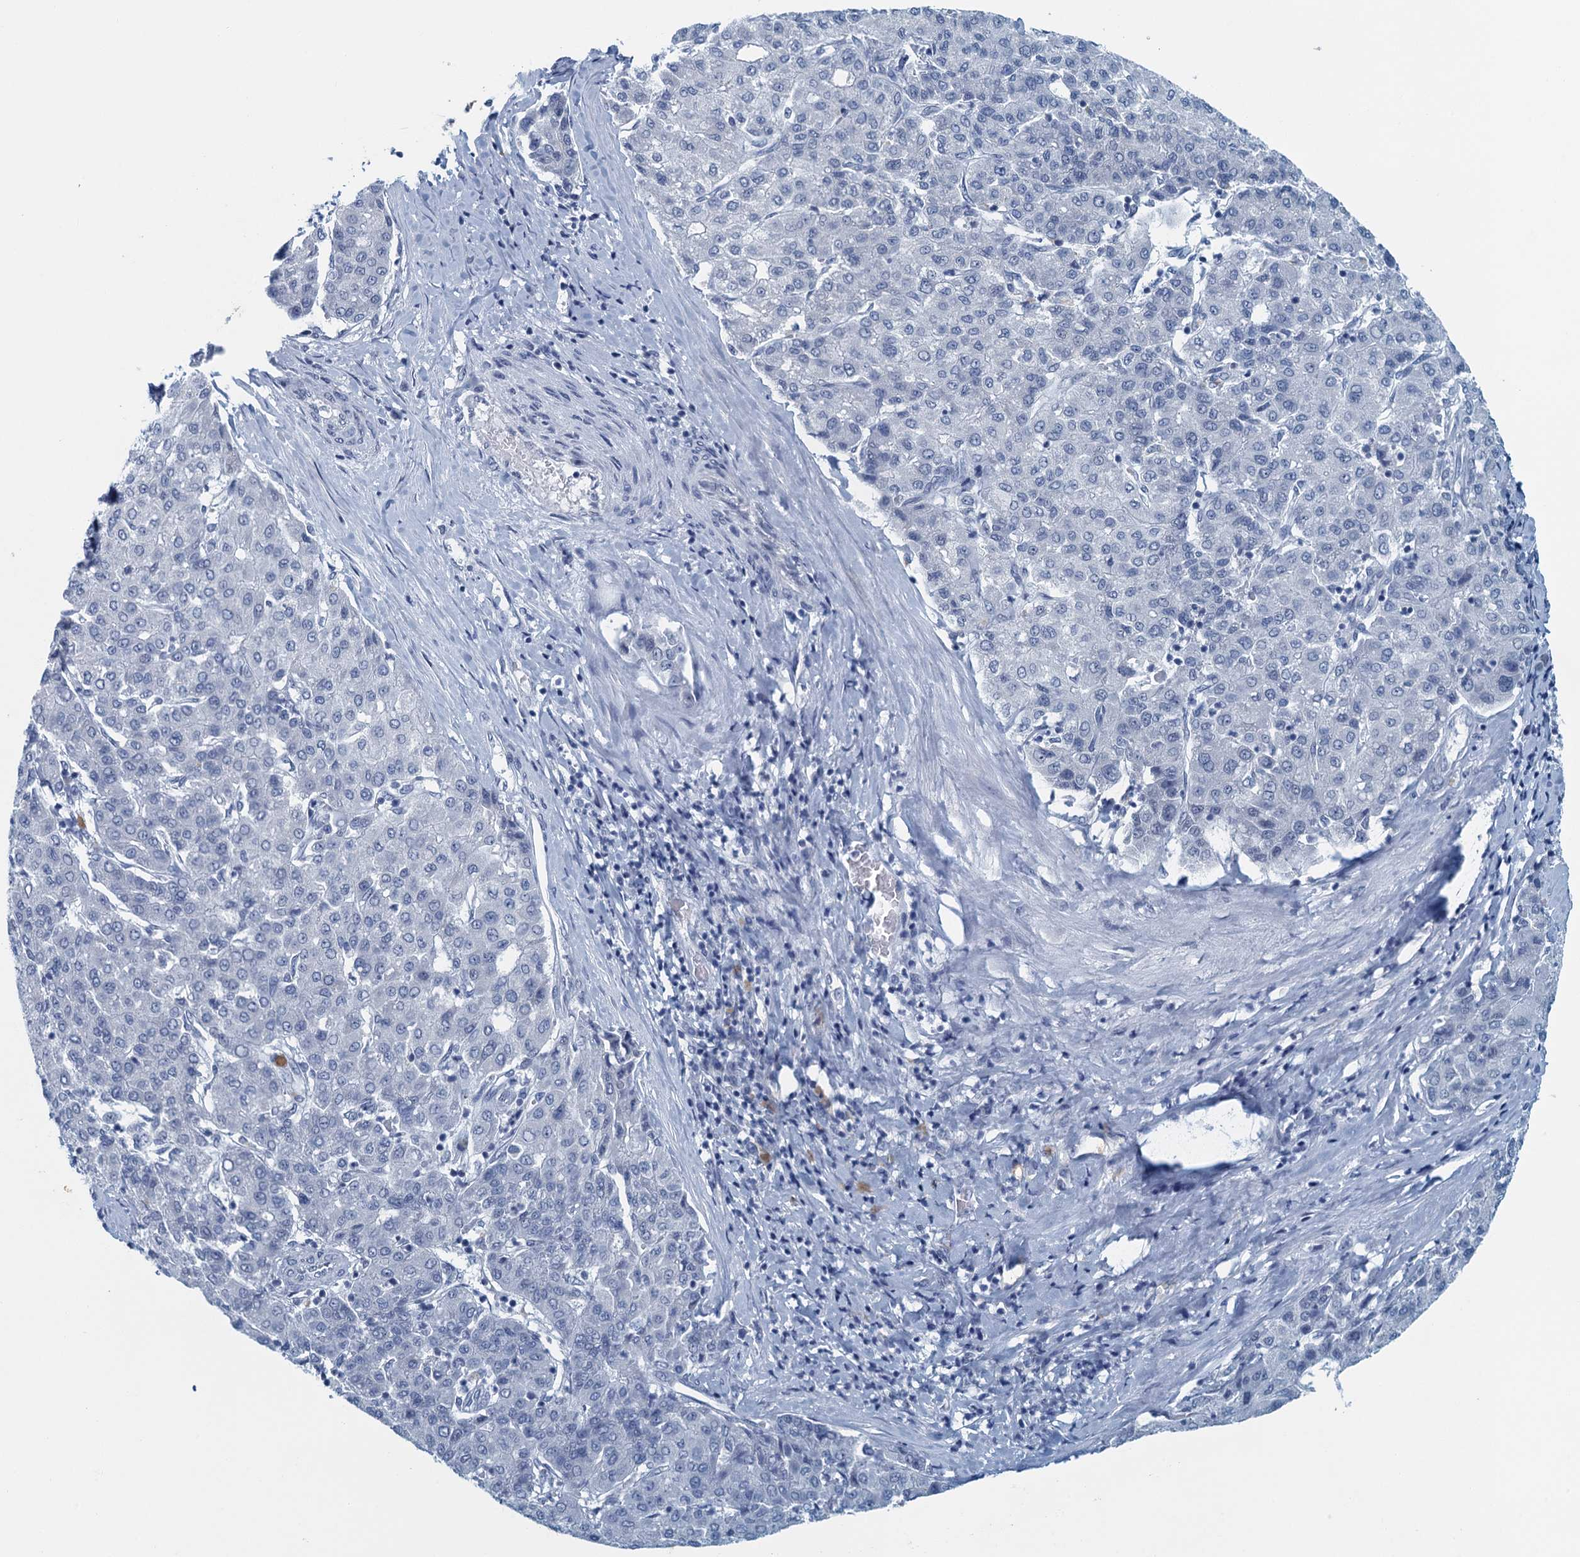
{"staining": {"intensity": "negative", "quantity": "none", "location": "none"}, "tissue": "liver cancer", "cell_type": "Tumor cells", "image_type": "cancer", "snomed": [{"axis": "morphology", "description": "Carcinoma, Hepatocellular, NOS"}, {"axis": "topography", "description": "Liver"}], "caption": "Tumor cells show no significant protein staining in liver cancer.", "gene": "ENSG00000131152", "patient": {"sex": "male", "age": 65}}